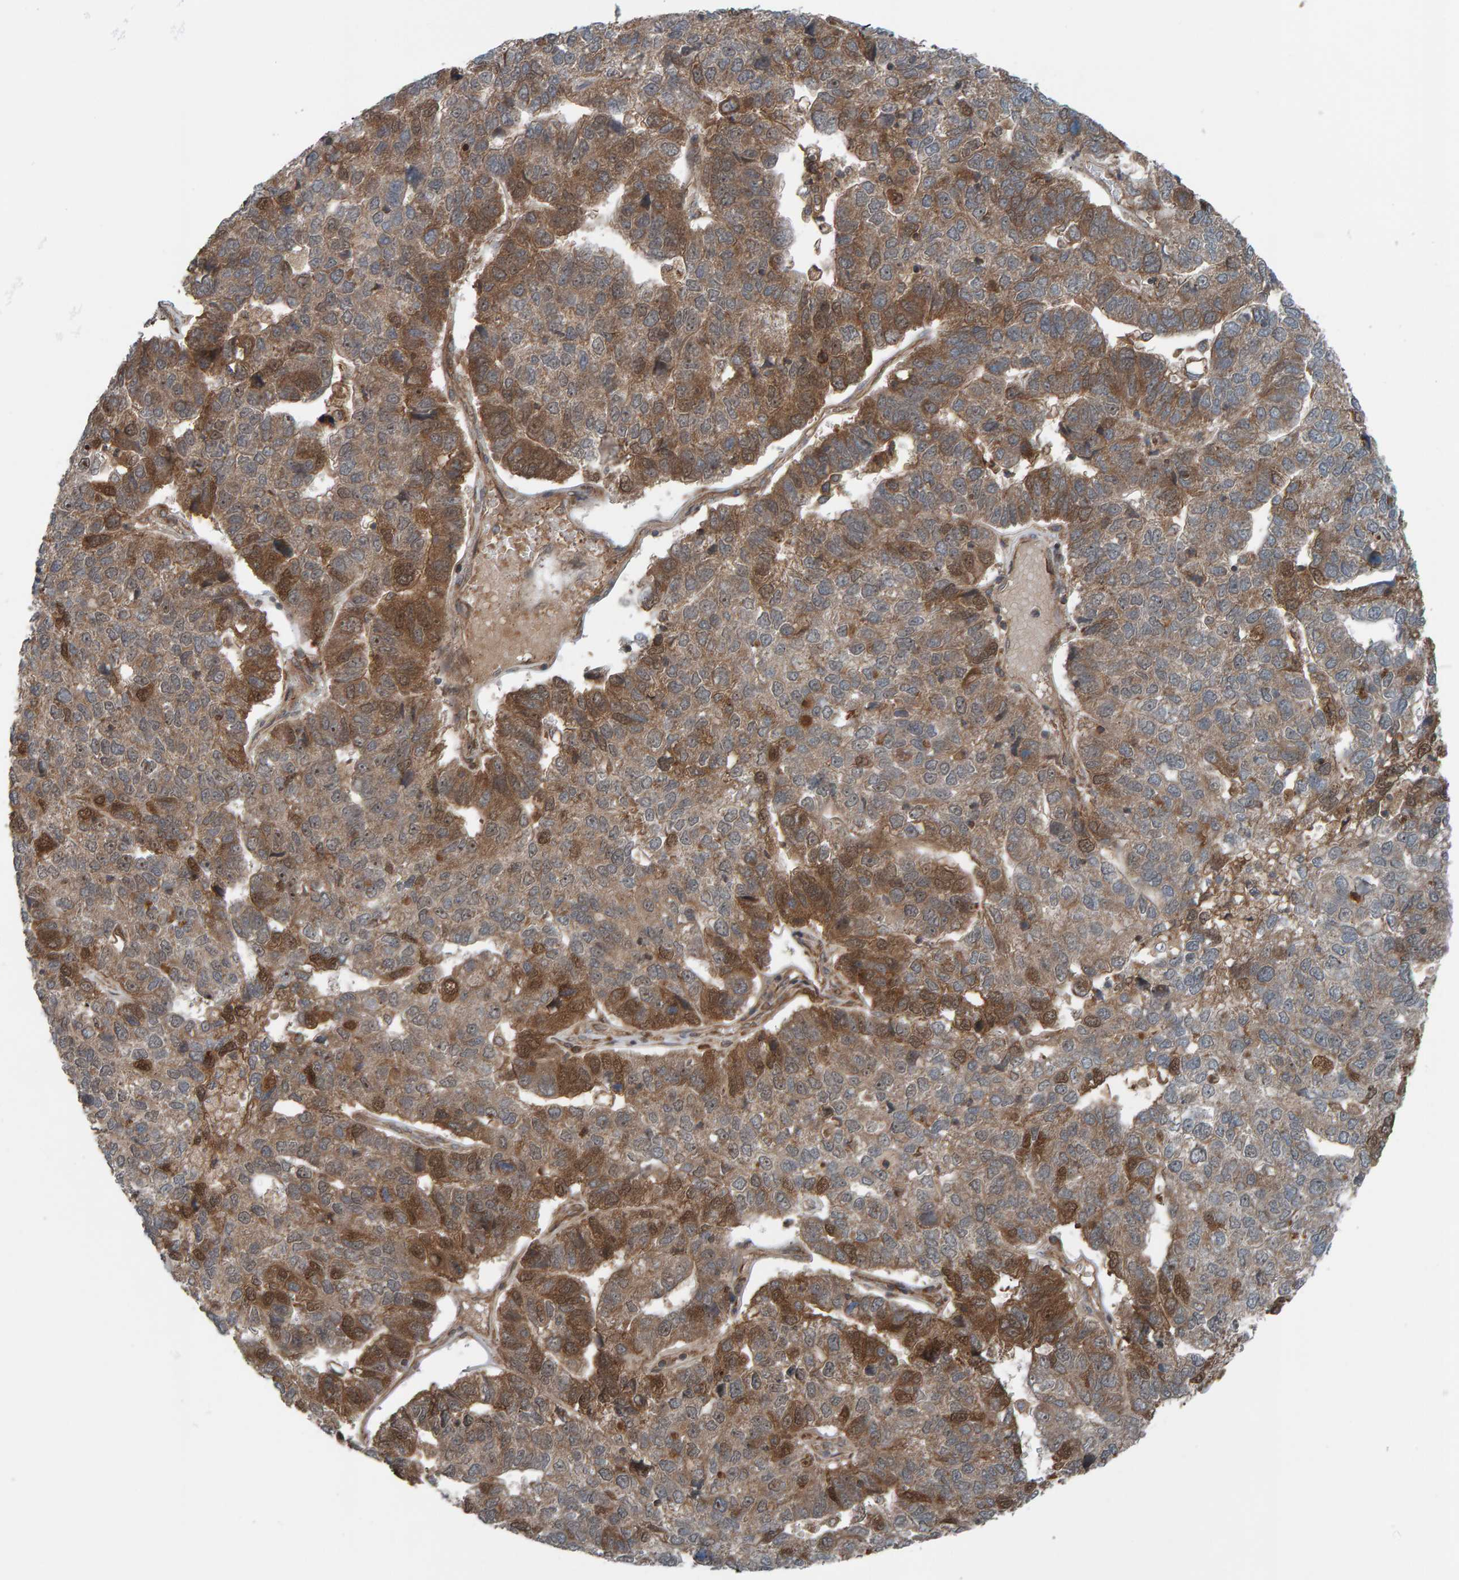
{"staining": {"intensity": "moderate", "quantity": ">75%", "location": "cytoplasmic/membranous"}, "tissue": "pancreatic cancer", "cell_type": "Tumor cells", "image_type": "cancer", "snomed": [{"axis": "morphology", "description": "Adenocarcinoma, NOS"}, {"axis": "topography", "description": "Pancreas"}], "caption": "Immunohistochemical staining of human pancreatic adenocarcinoma demonstrates medium levels of moderate cytoplasmic/membranous protein staining in approximately >75% of tumor cells.", "gene": "CUEDC1", "patient": {"sex": "female", "age": 61}}